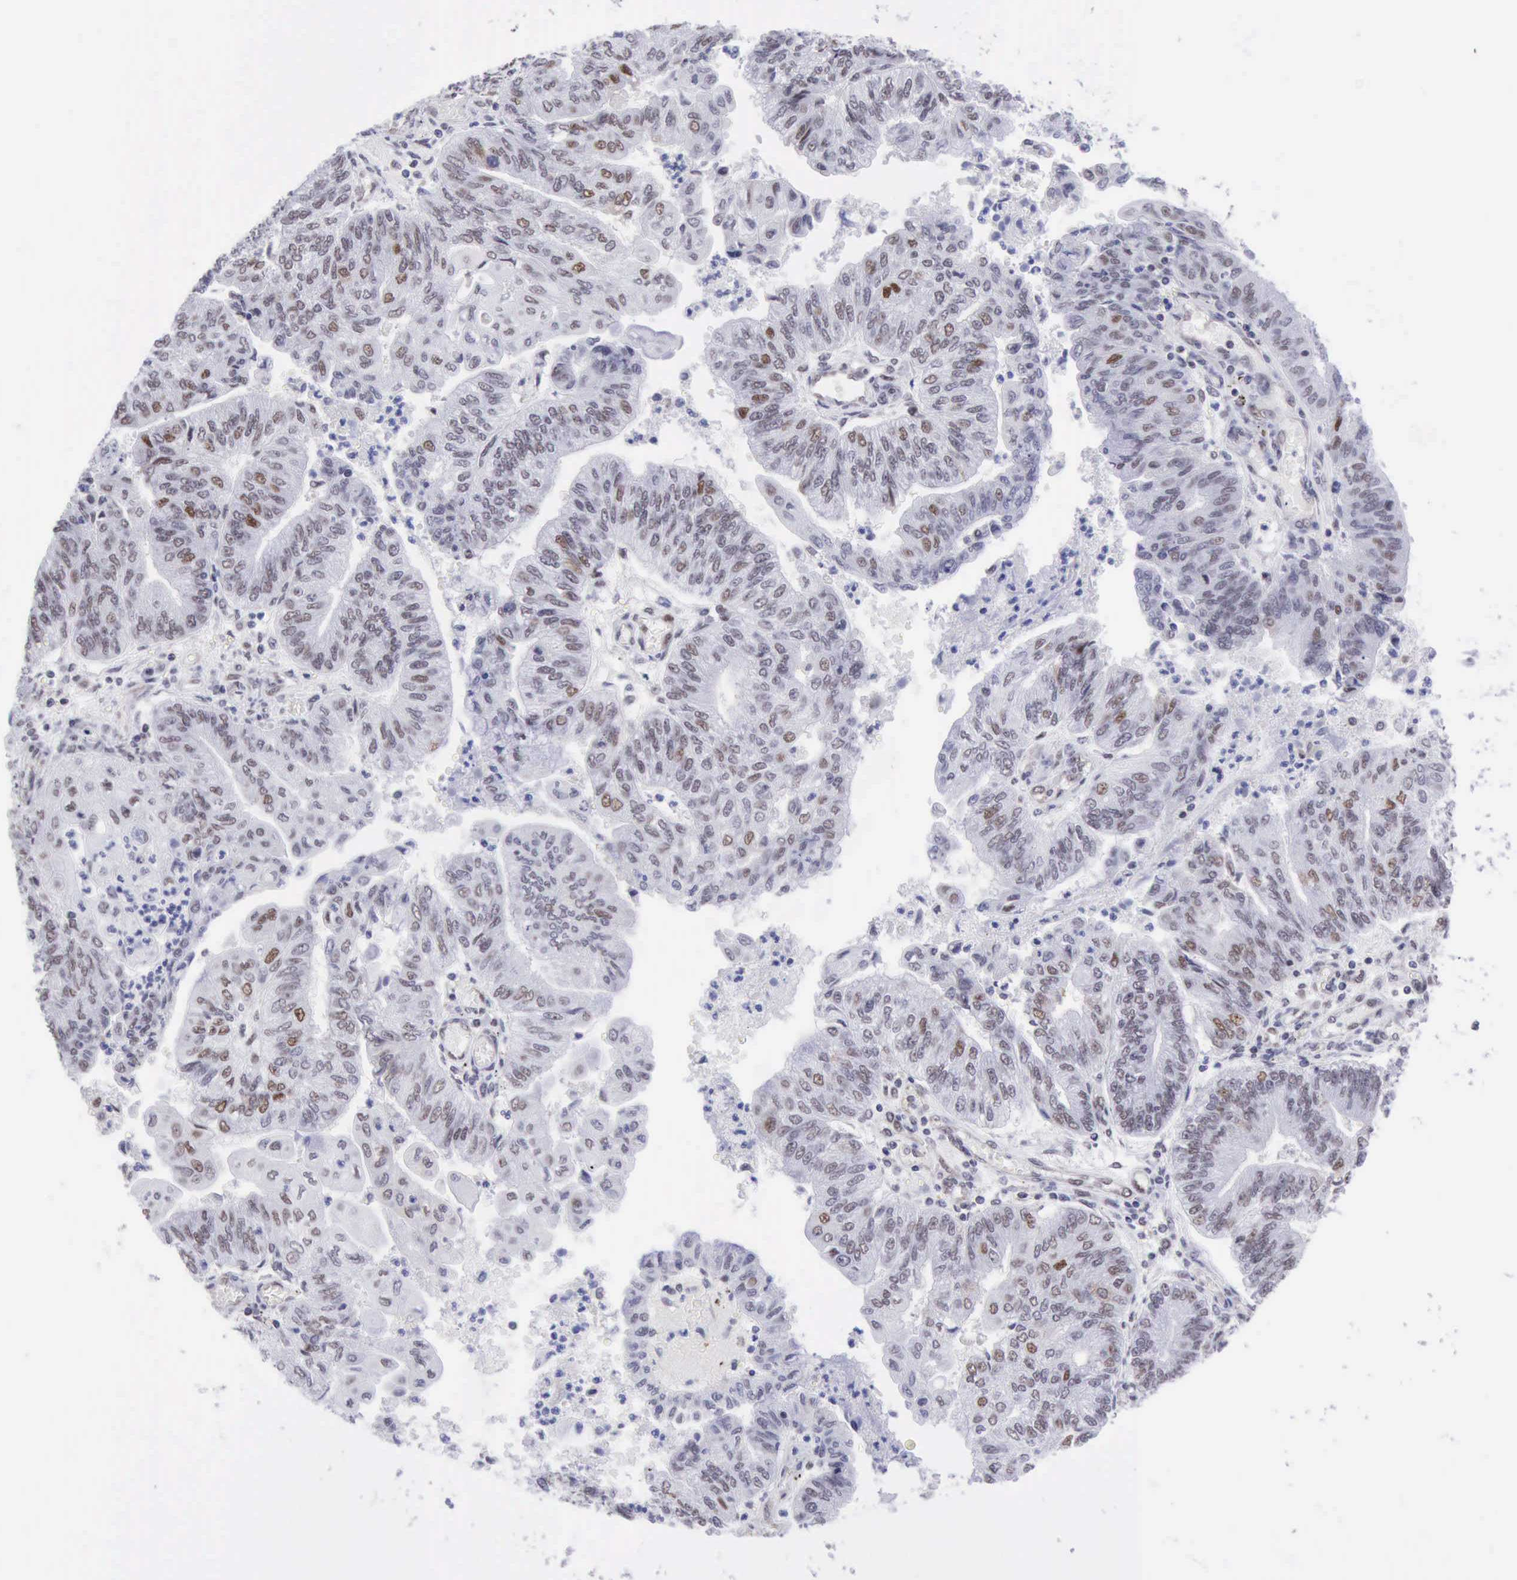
{"staining": {"intensity": "moderate", "quantity": "<25%", "location": "nuclear"}, "tissue": "endometrial cancer", "cell_type": "Tumor cells", "image_type": "cancer", "snomed": [{"axis": "morphology", "description": "Adenocarcinoma, NOS"}, {"axis": "topography", "description": "Endometrium"}], "caption": "Protein expression analysis of human adenocarcinoma (endometrial) reveals moderate nuclear positivity in about <25% of tumor cells.", "gene": "ERCC4", "patient": {"sex": "female", "age": 59}}